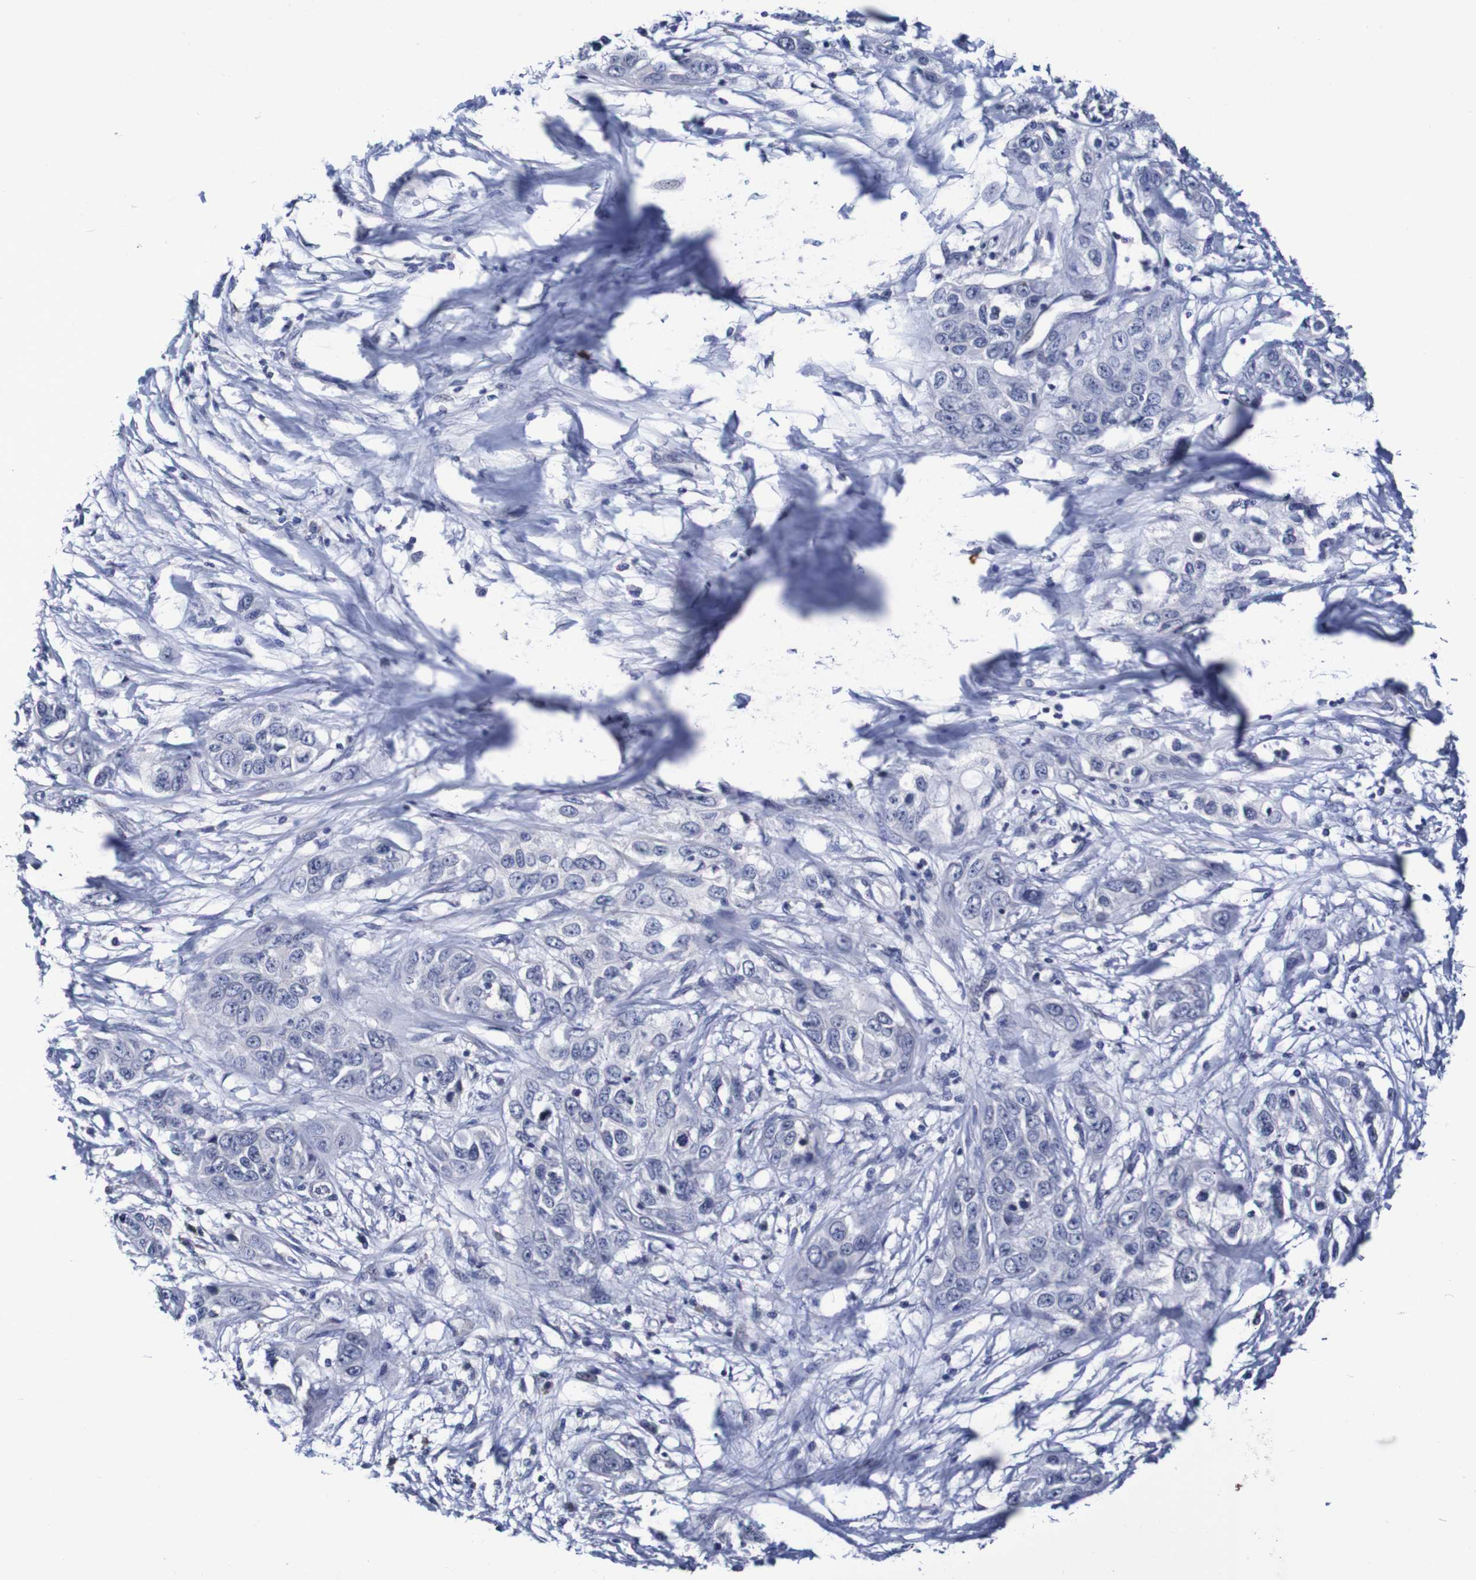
{"staining": {"intensity": "negative", "quantity": "none", "location": "none"}, "tissue": "pancreatic cancer", "cell_type": "Tumor cells", "image_type": "cancer", "snomed": [{"axis": "morphology", "description": "Adenocarcinoma, NOS"}, {"axis": "topography", "description": "Pancreas"}], "caption": "Protein analysis of adenocarcinoma (pancreatic) demonstrates no significant expression in tumor cells.", "gene": "ACVR1C", "patient": {"sex": "female", "age": 70}}